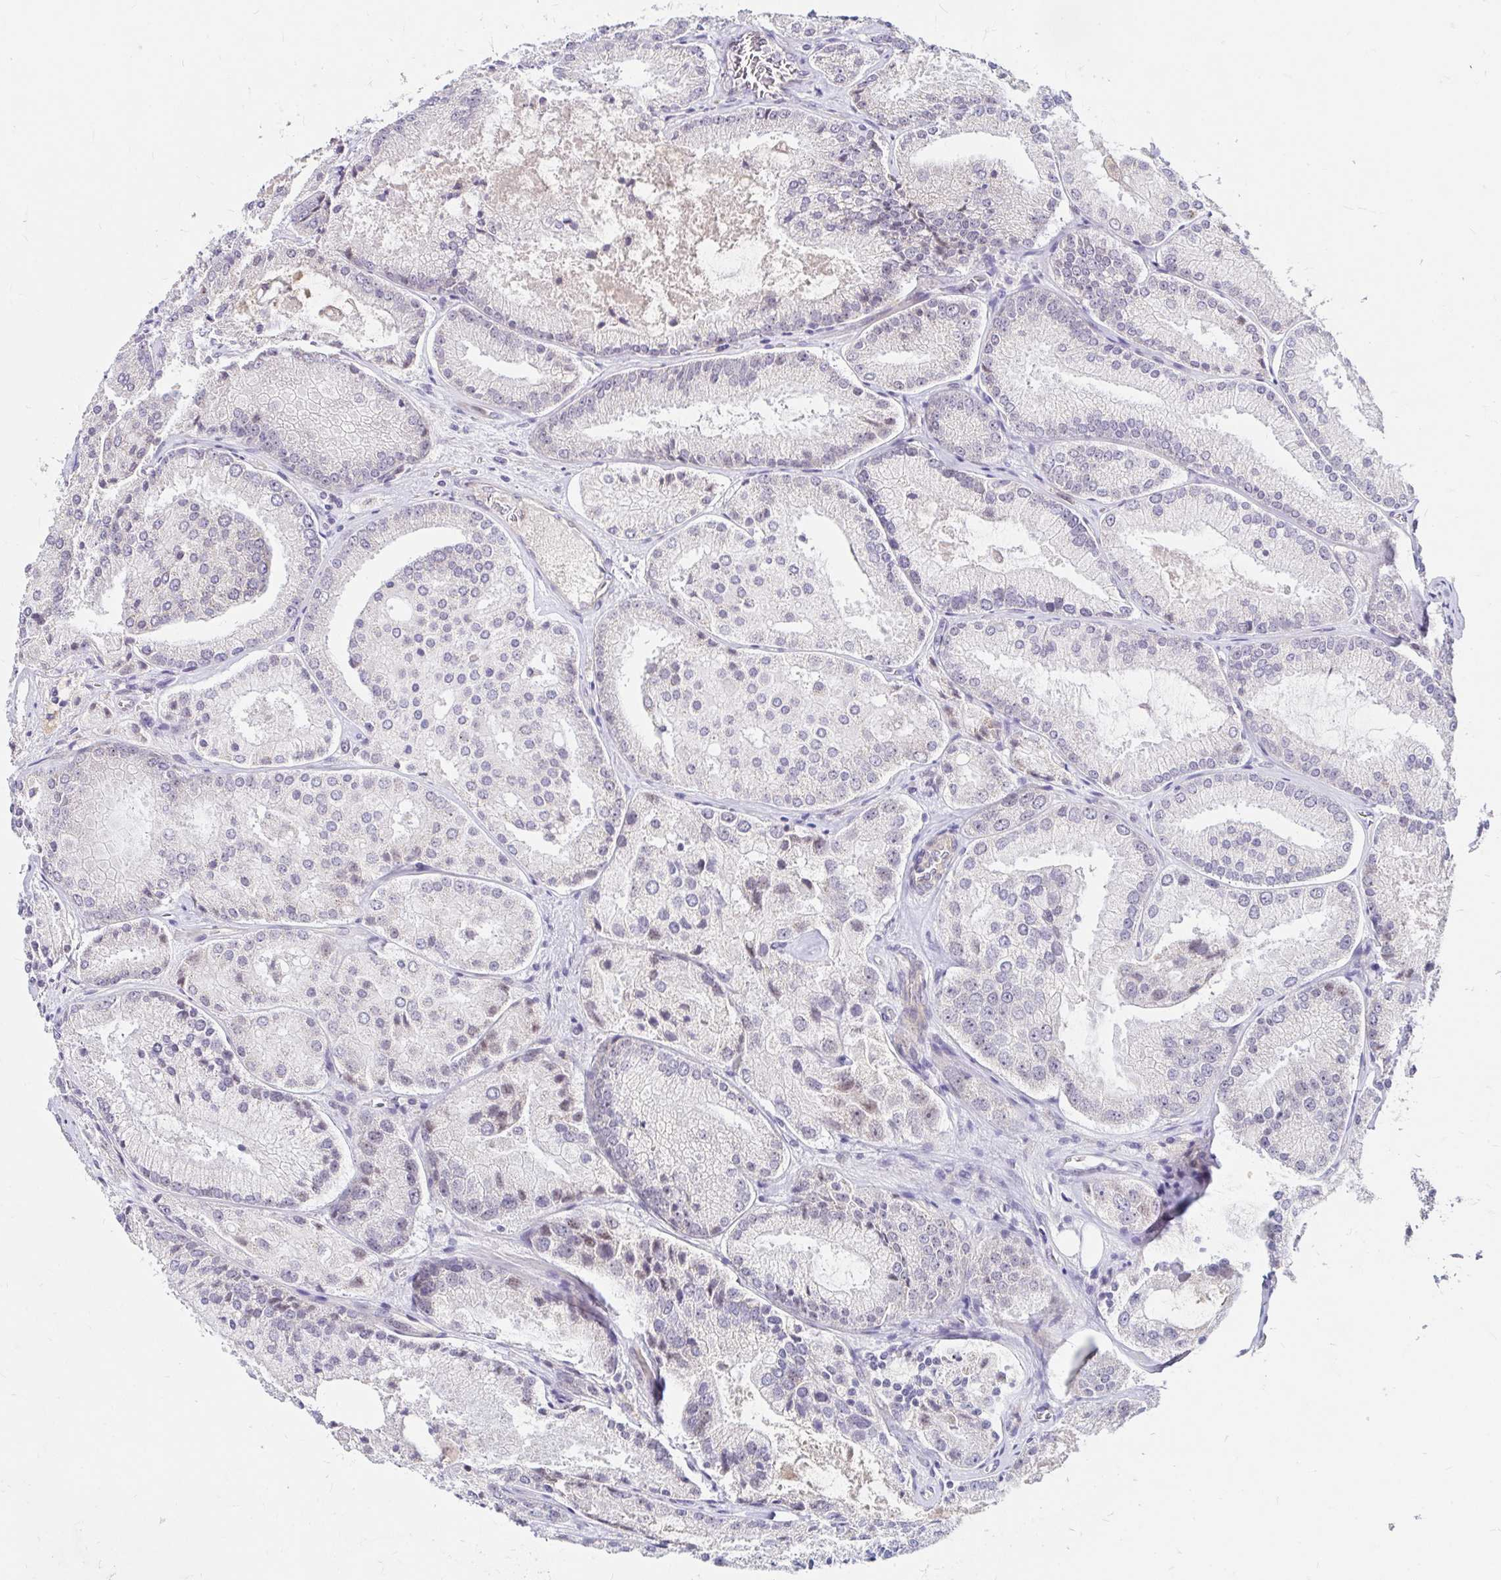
{"staining": {"intensity": "negative", "quantity": "none", "location": "none"}, "tissue": "prostate cancer", "cell_type": "Tumor cells", "image_type": "cancer", "snomed": [{"axis": "morphology", "description": "Adenocarcinoma, High grade"}, {"axis": "topography", "description": "Prostate"}], "caption": "The immunohistochemistry histopathology image has no significant positivity in tumor cells of prostate high-grade adenocarcinoma tissue.", "gene": "GUCY1A1", "patient": {"sex": "male", "age": 73}}